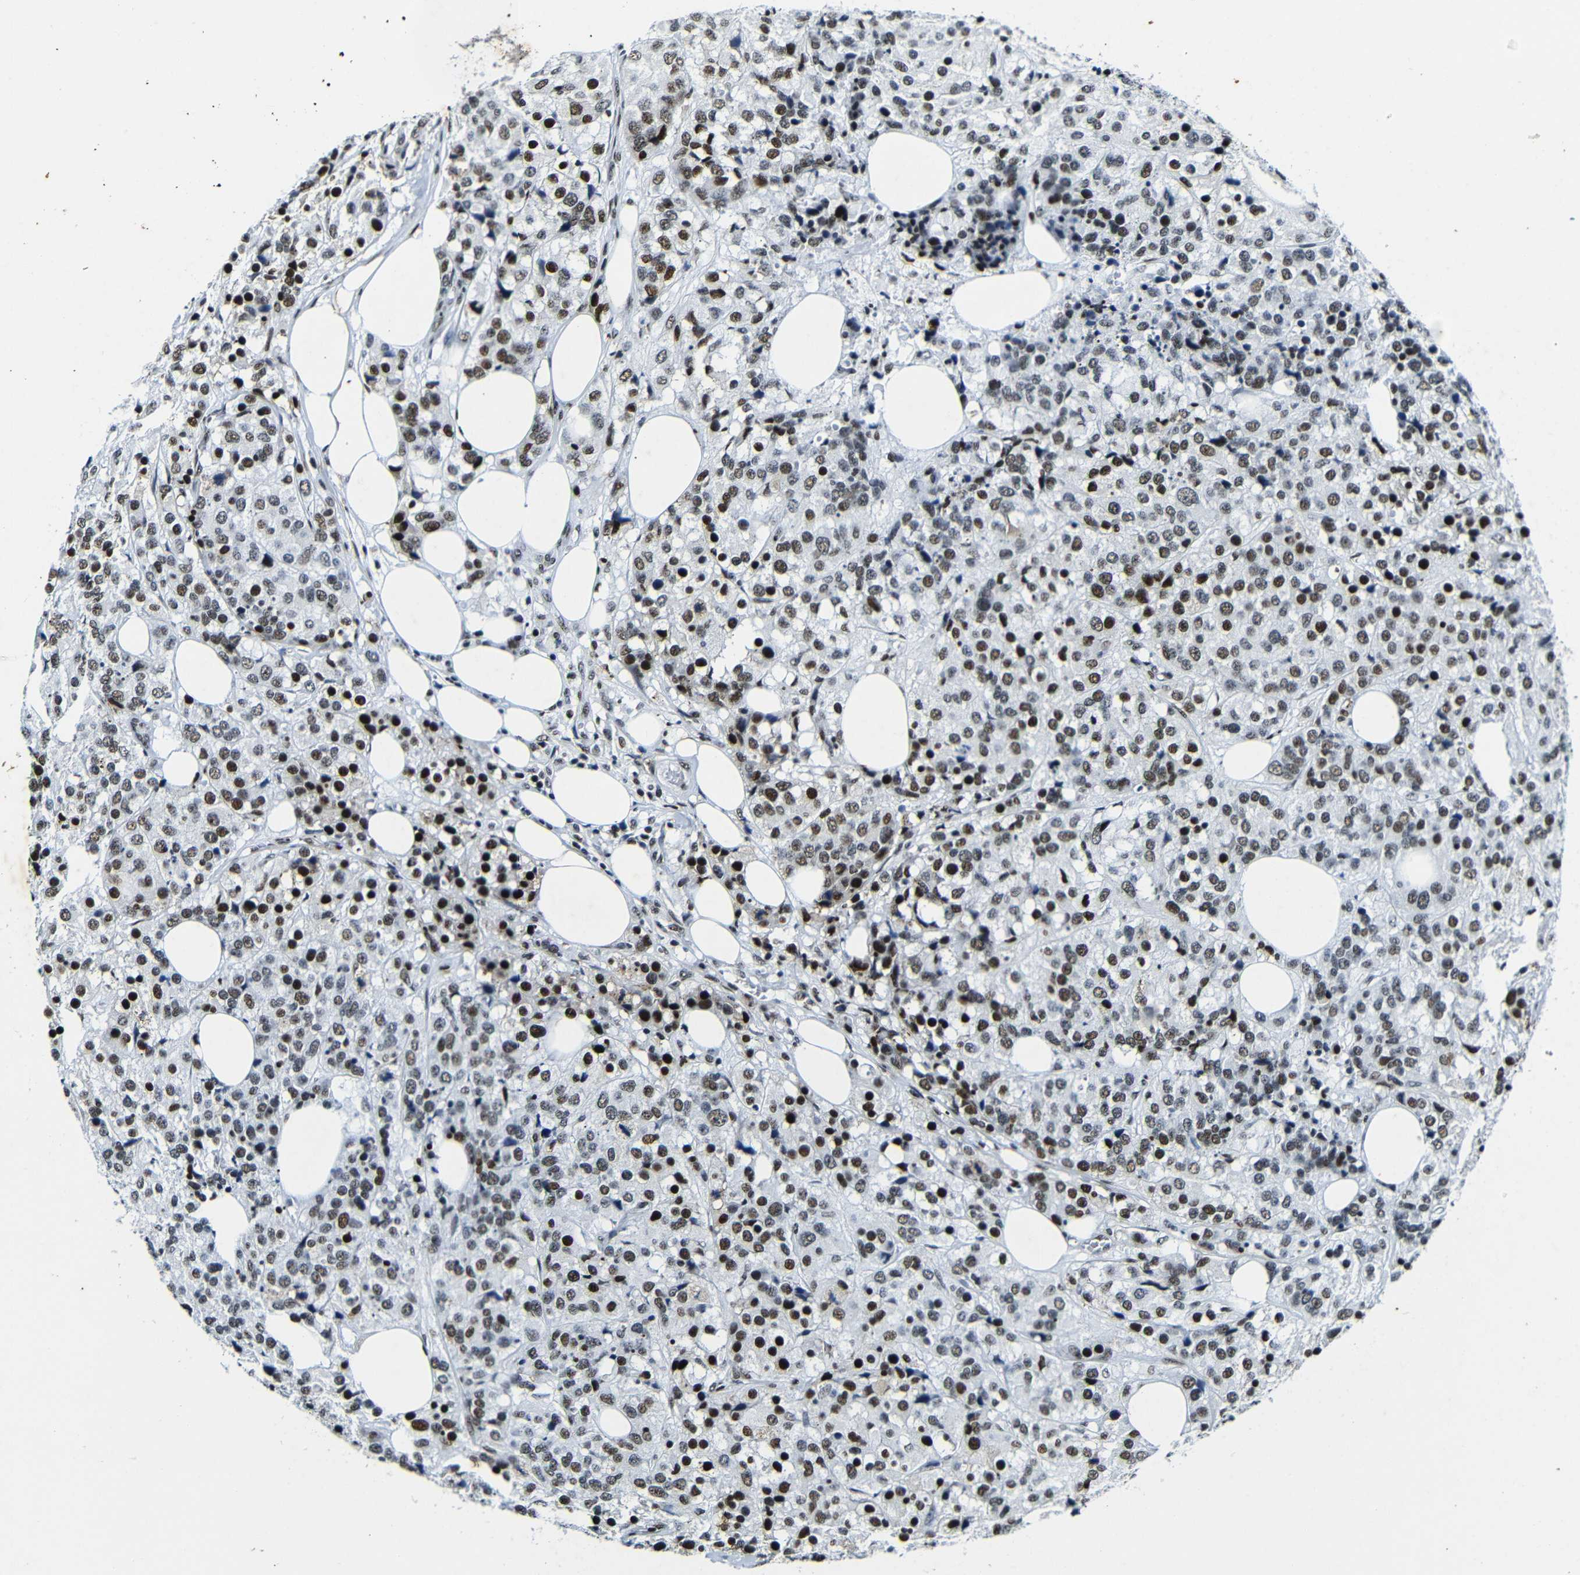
{"staining": {"intensity": "strong", "quantity": "25%-75%", "location": "nuclear"}, "tissue": "breast cancer", "cell_type": "Tumor cells", "image_type": "cancer", "snomed": [{"axis": "morphology", "description": "Lobular carcinoma"}, {"axis": "topography", "description": "Breast"}], "caption": "Breast cancer (lobular carcinoma) was stained to show a protein in brown. There is high levels of strong nuclear staining in about 25%-75% of tumor cells. The staining was performed using DAB to visualize the protein expression in brown, while the nuclei were stained in blue with hematoxylin (Magnification: 20x).", "gene": "SRSF1", "patient": {"sex": "female", "age": 59}}